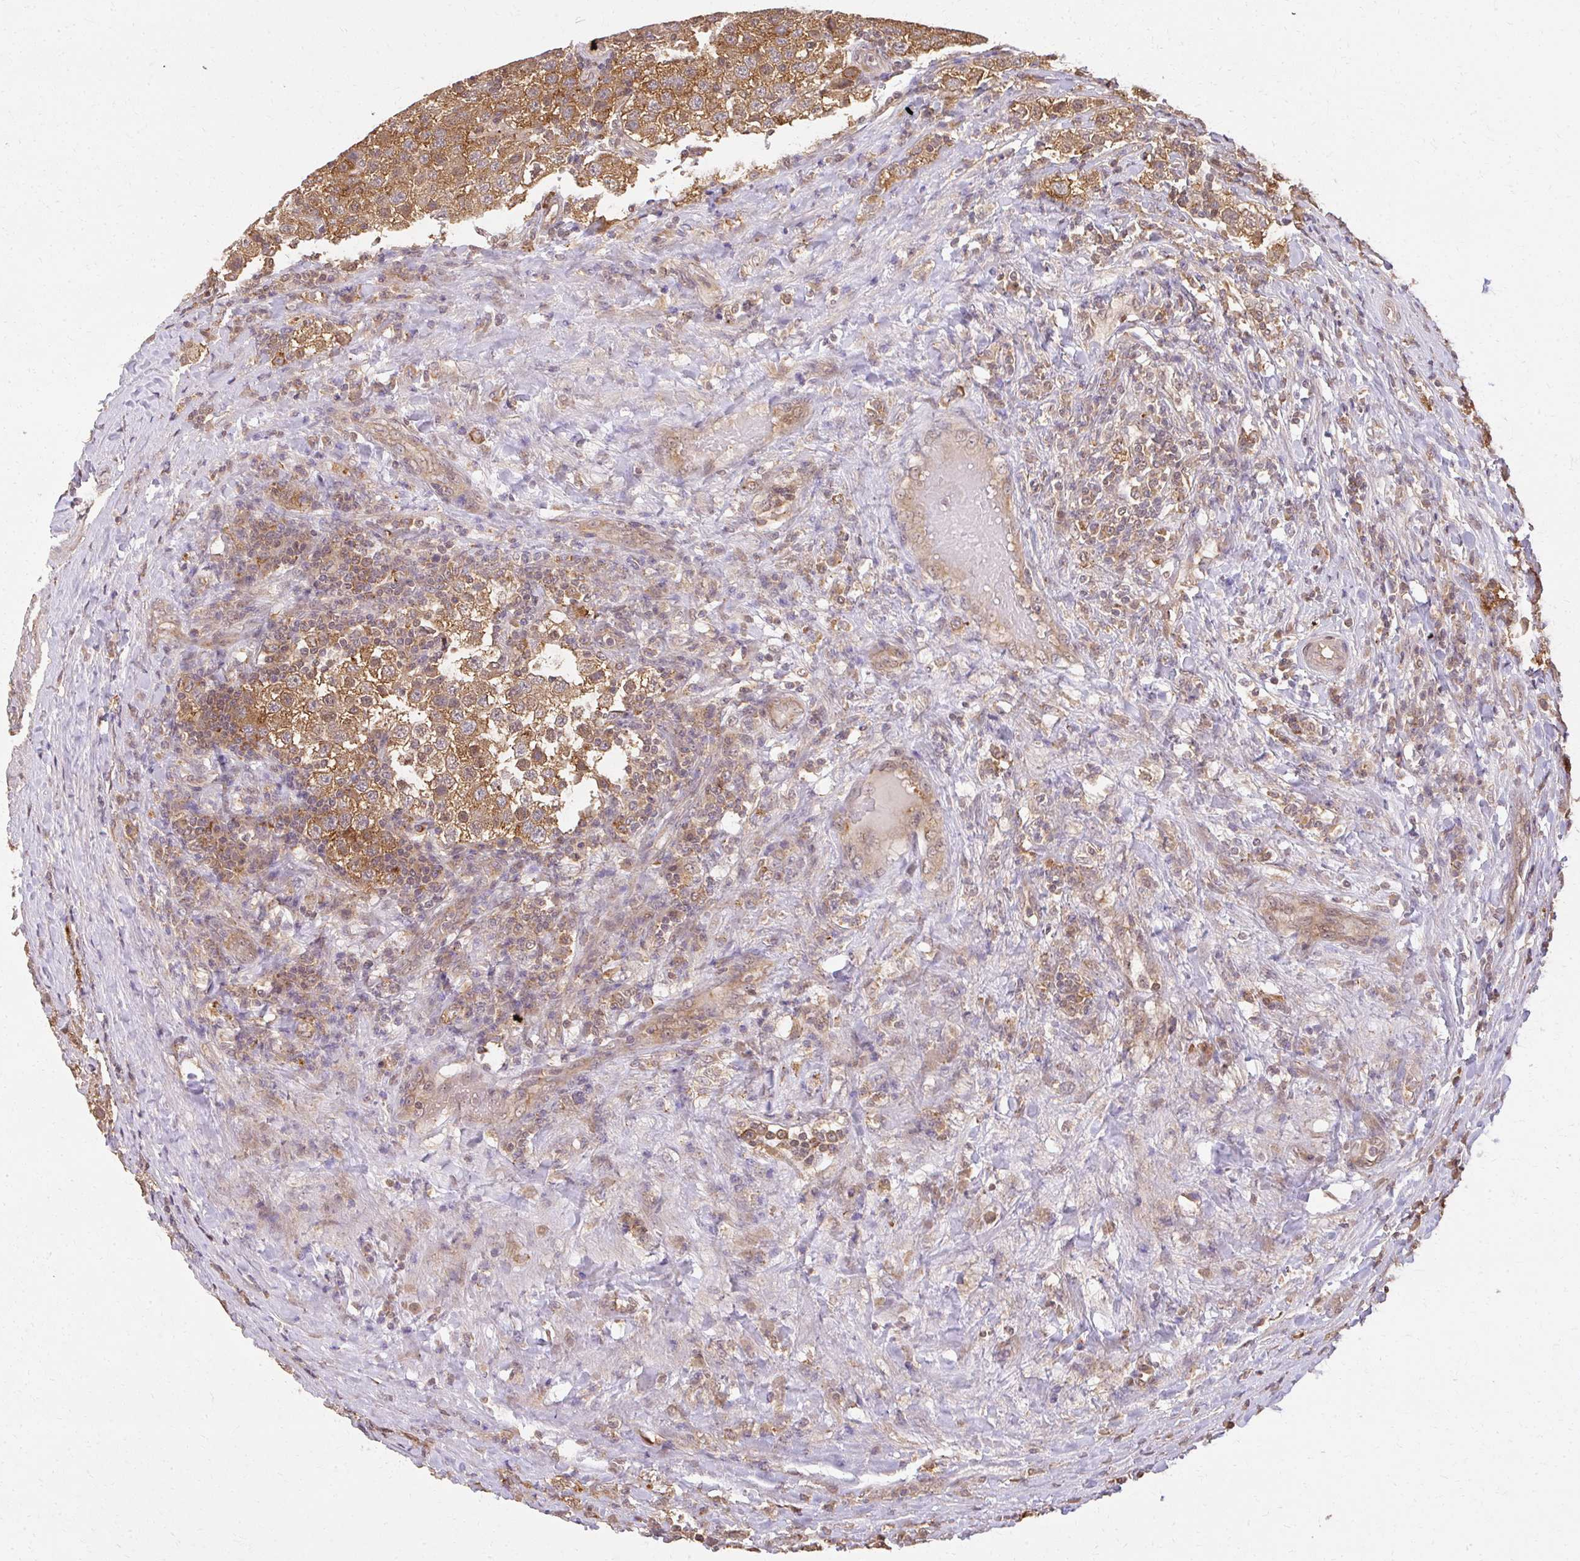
{"staining": {"intensity": "moderate", "quantity": ">75%", "location": "cytoplasmic/membranous"}, "tissue": "testis cancer", "cell_type": "Tumor cells", "image_type": "cancer", "snomed": [{"axis": "morphology", "description": "Seminoma, NOS"}, {"axis": "topography", "description": "Testis"}], "caption": "Immunohistochemical staining of testis seminoma displays medium levels of moderate cytoplasmic/membranous positivity in about >75% of tumor cells.", "gene": "LARS2", "patient": {"sex": "male", "age": 34}}